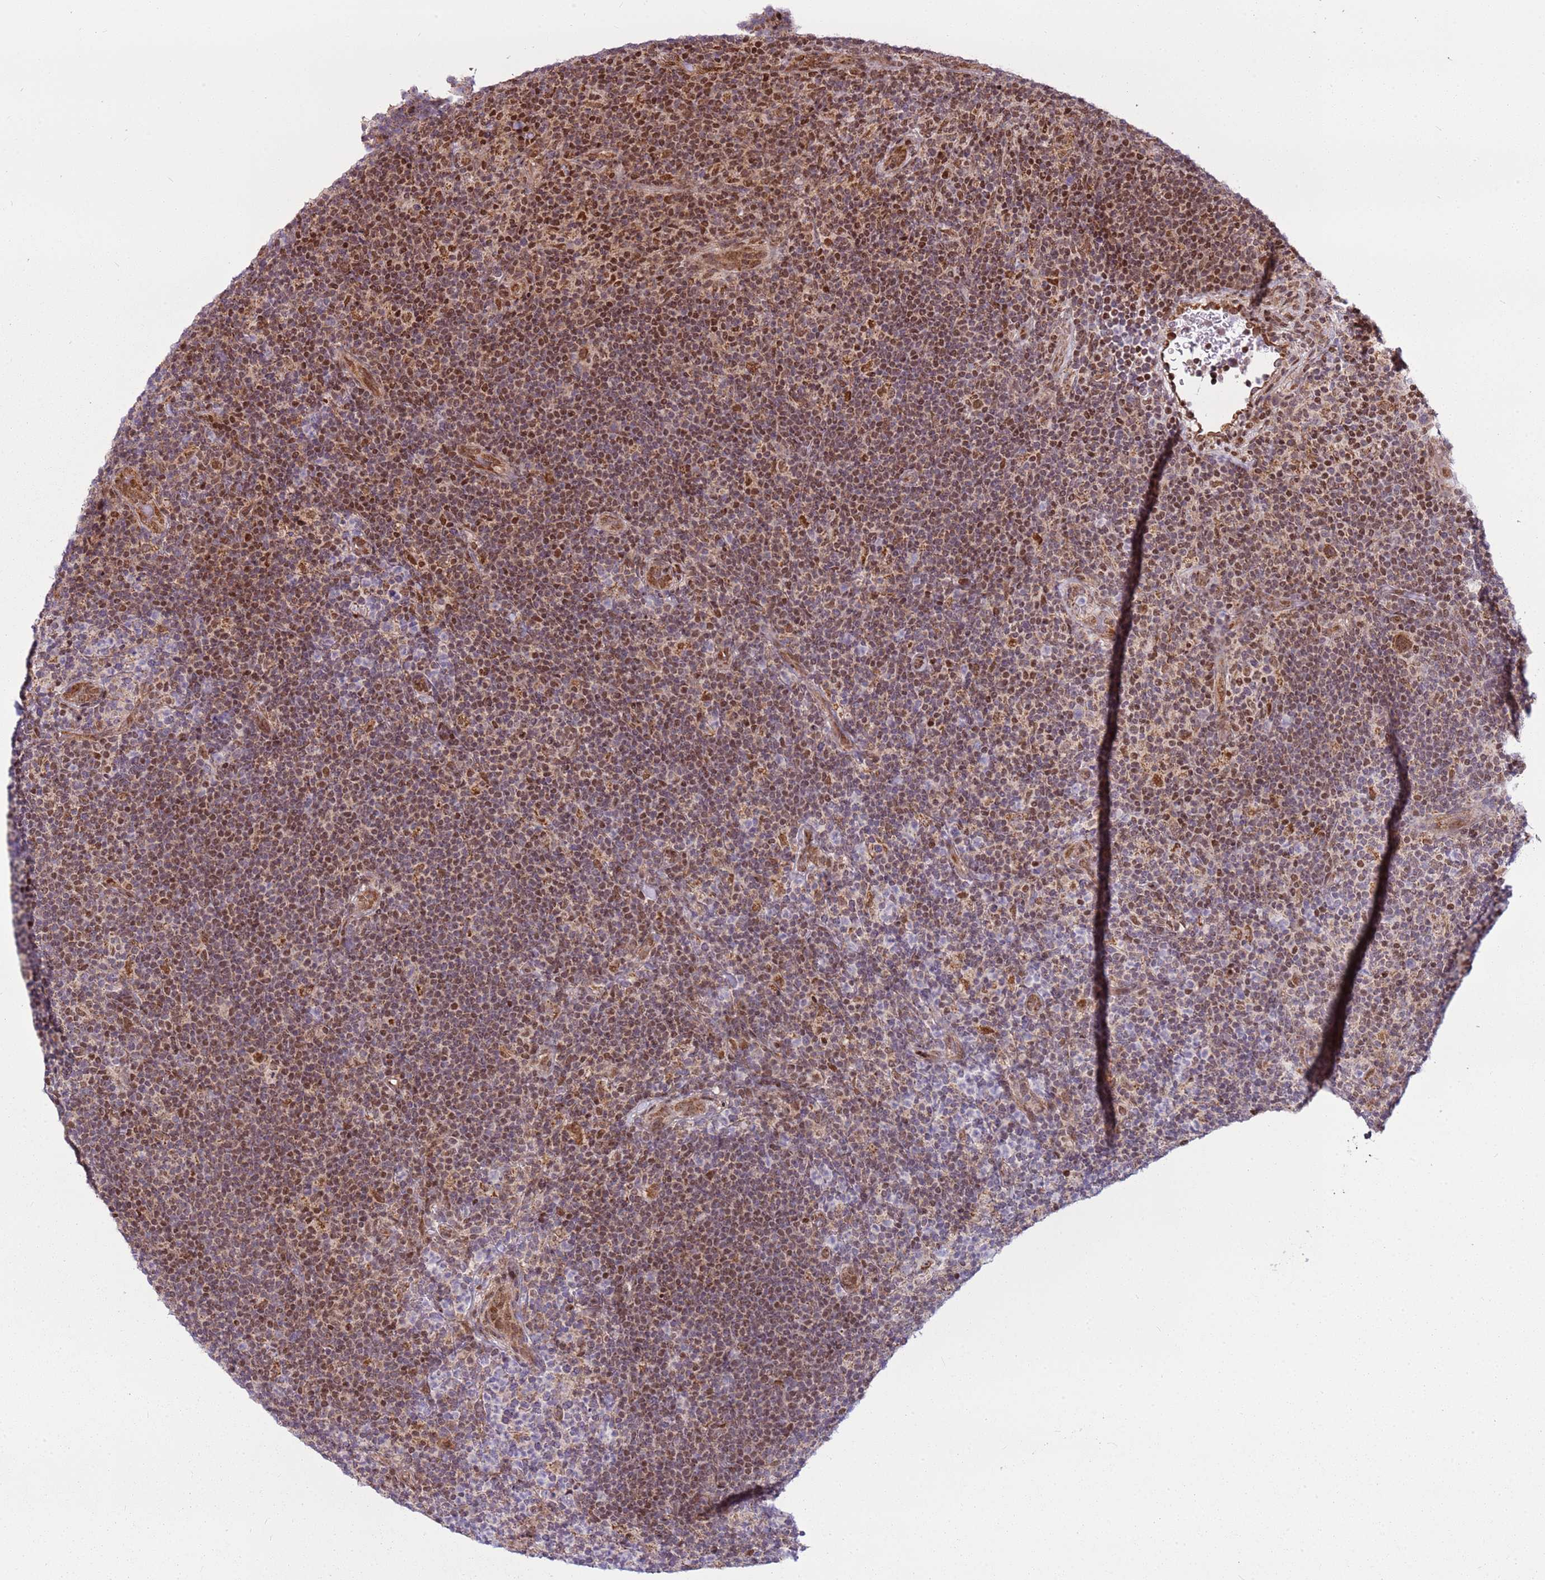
{"staining": {"intensity": "moderate", "quantity": ">75%", "location": "cytoplasmic/membranous,nuclear"}, "tissue": "lymphoma", "cell_type": "Tumor cells", "image_type": "cancer", "snomed": [{"axis": "morphology", "description": "Hodgkin's disease, NOS"}, {"axis": "topography", "description": "Lymph node"}], "caption": "About >75% of tumor cells in human lymphoma demonstrate moderate cytoplasmic/membranous and nuclear protein staining as visualized by brown immunohistochemical staining.", "gene": "PCTP", "patient": {"sex": "female", "age": 57}}